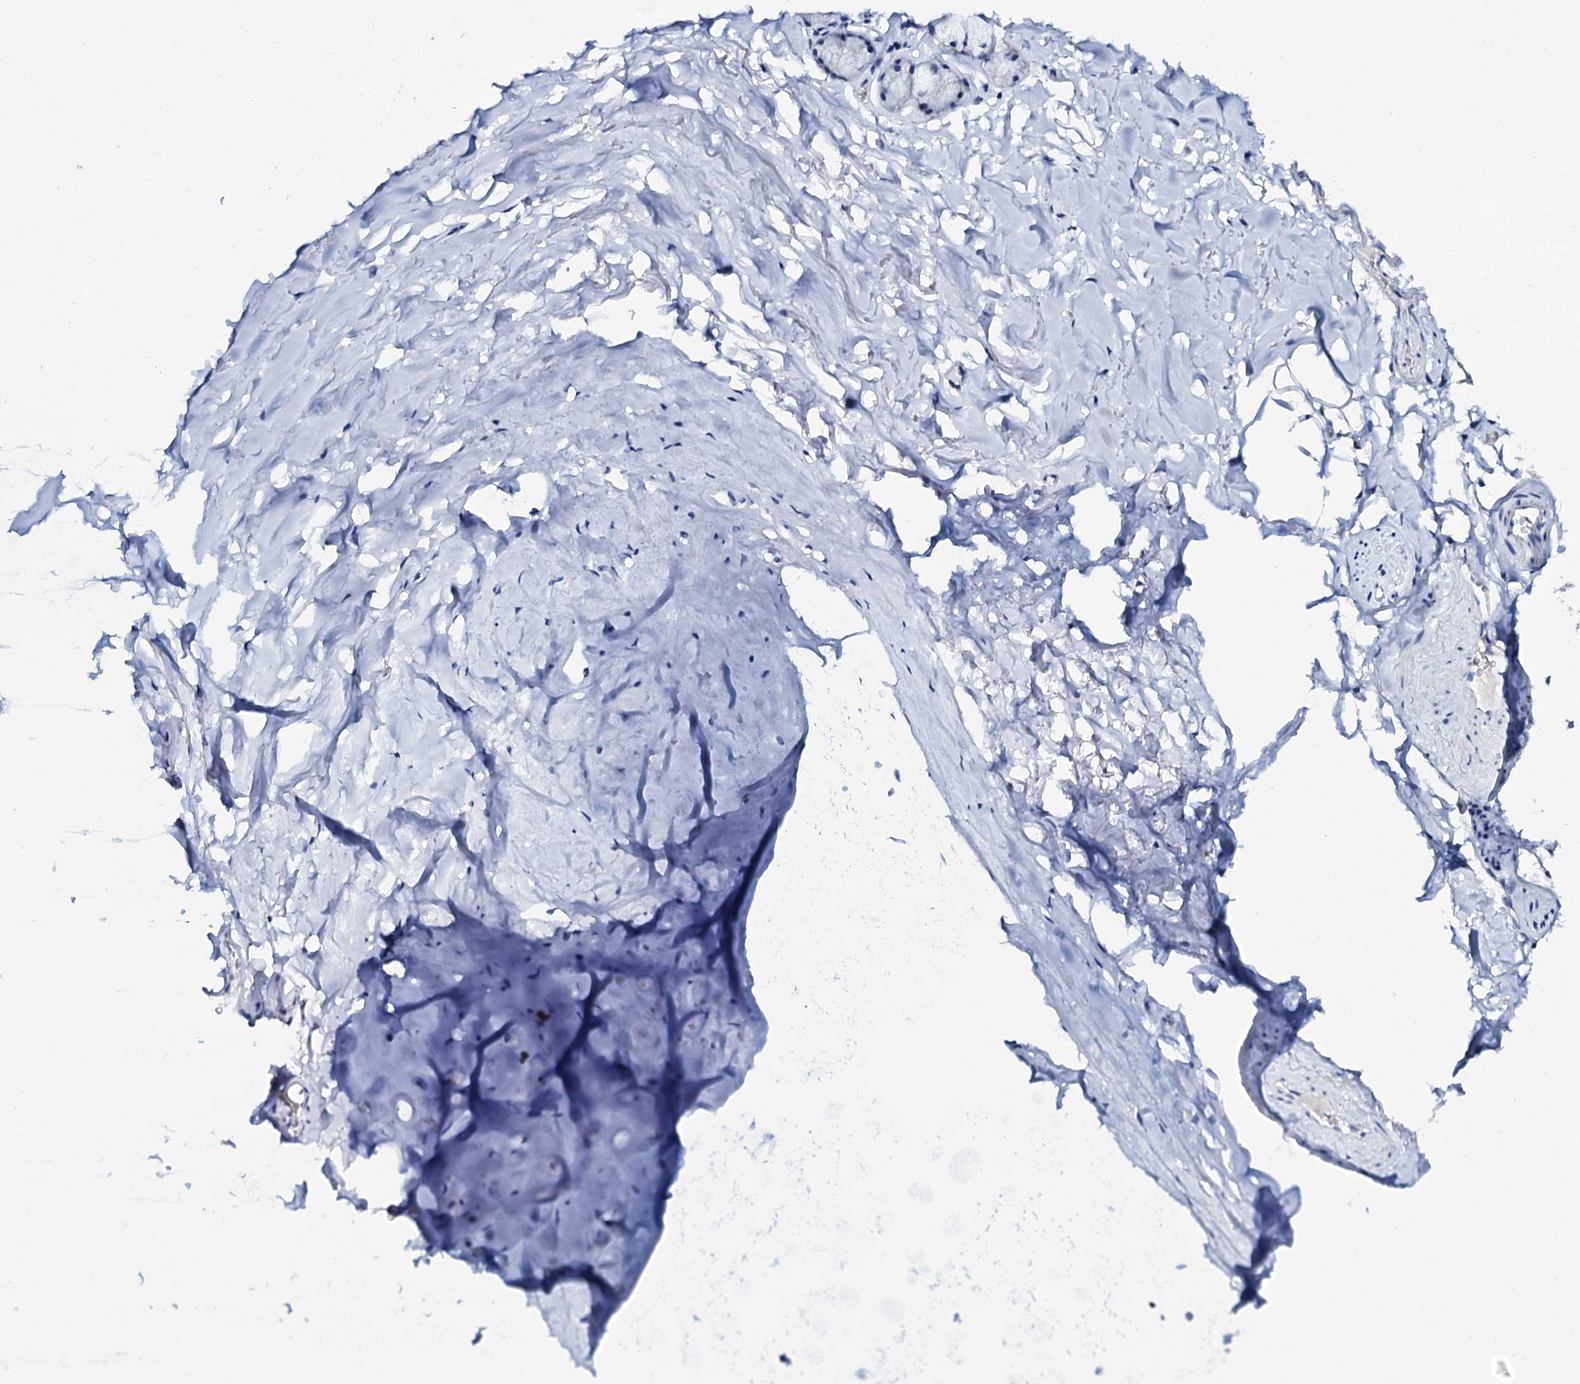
{"staining": {"intensity": "negative", "quantity": "none", "location": "none"}, "tissue": "adipose tissue", "cell_type": "Adipocytes", "image_type": "normal", "snomed": [{"axis": "morphology", "description": "Normal tissue, NOS"}, {"axis": "topography", "description": "Lymph node"}, {"axis": "topography", "description": "Bronchus"}], "caption": "DAB immunohistochemical staining of unremarkable adipose tissue reveals no significant staining in adipocytes. (DAB (3,3'-diaminobenzidine) IHC, high magnification).", "gene": "SPATA19", "patient": {"sex": "male", "age": 63}}